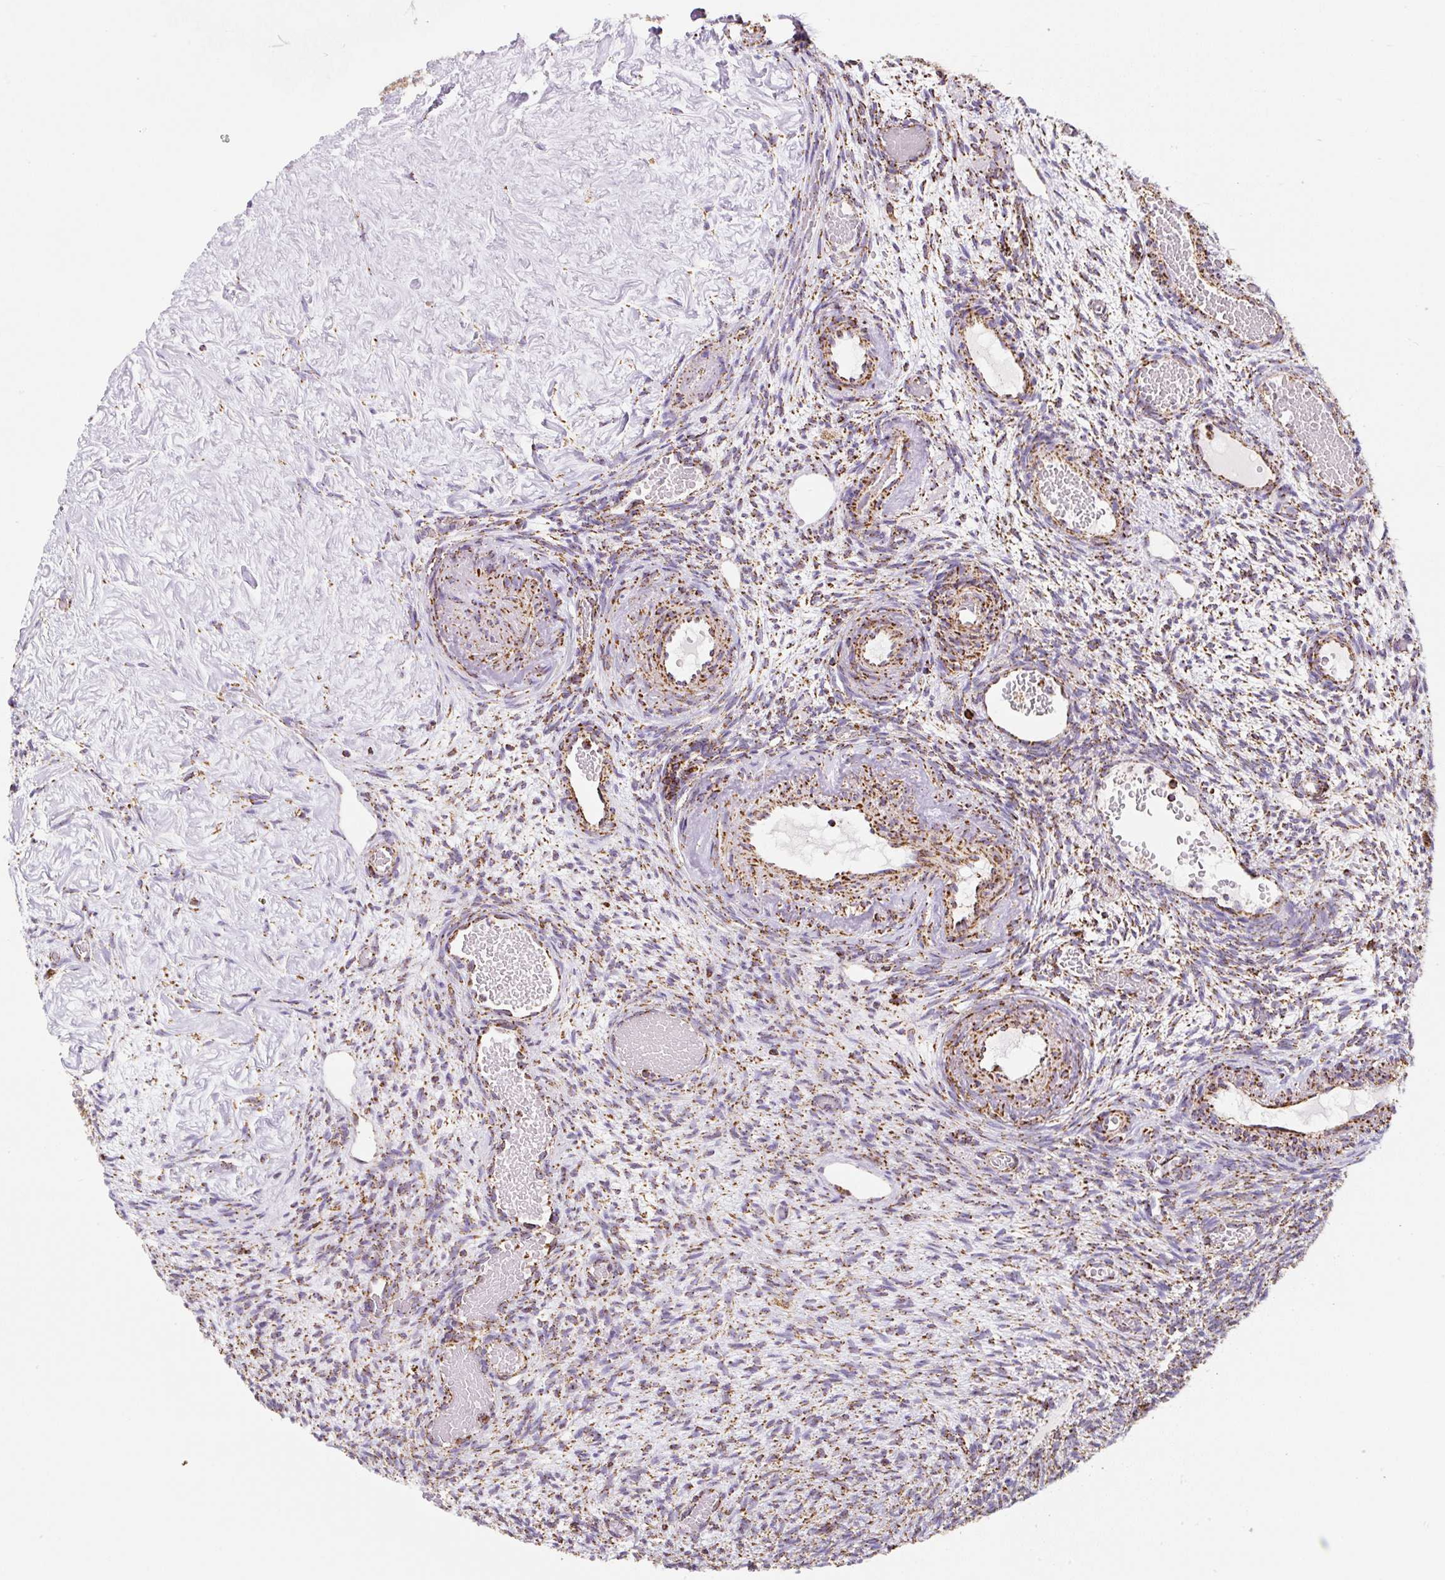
{"staining": {"intensity": "strong", "quantity": ">75%", "location": "cytoplasmic/membranous"}, "tissue": "ovary", "cell_type": "Follicle cells", "image_type": "normal", "snomed": [{"axis": "morphology", "description": "Normal tissue, NOS"}, {"axis": "topography", "description": "Ovary"}], "caption": "About >75% of follicle cells in benign ovary reveal strong cytoplasmic/membranous protein positivity as visualized by brown immunohistochemical staining.", "gene": "ATP5F1A", "patient": {"sex": "female", "age": 67}}